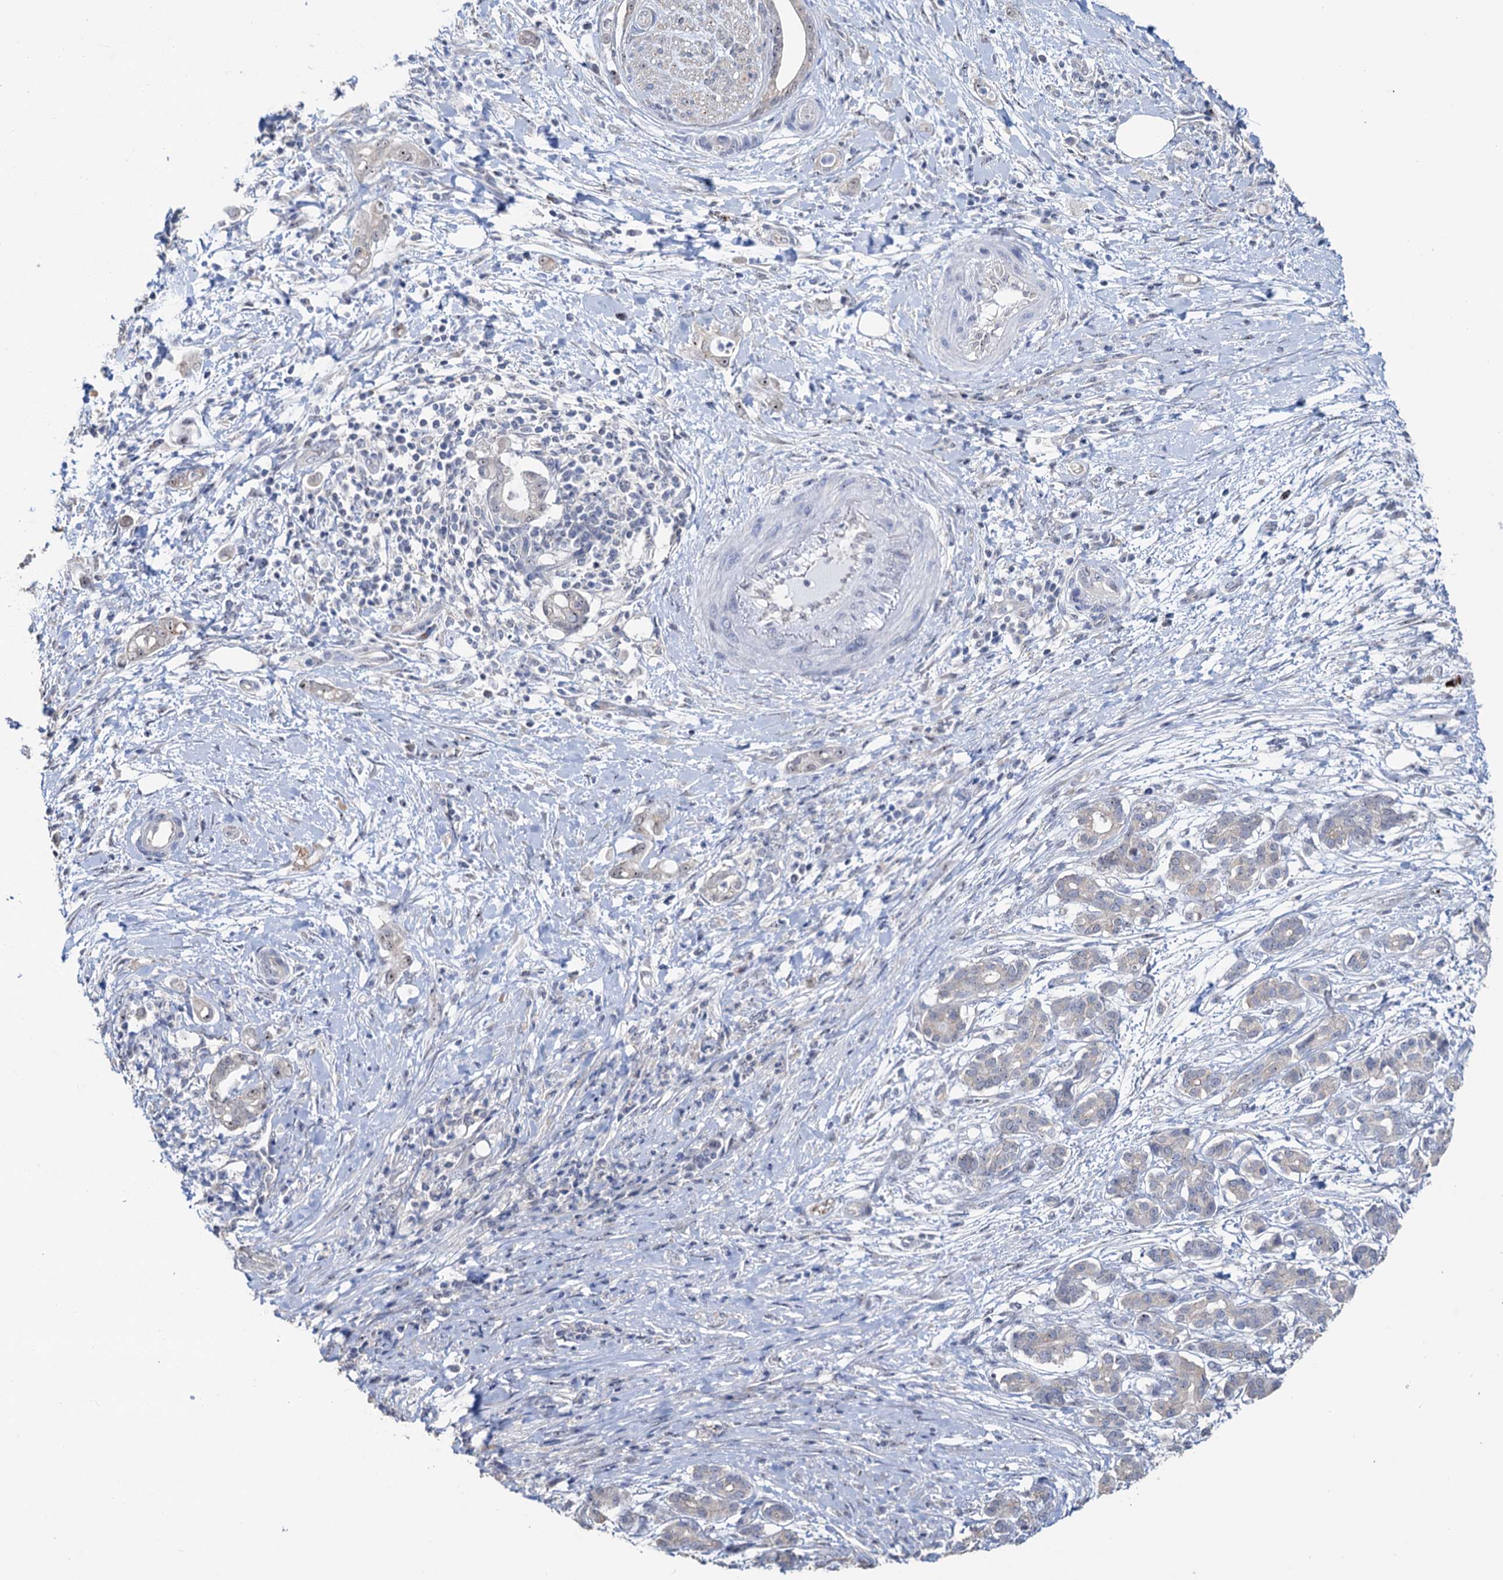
{"staining": {"intensity": "negative", "quantity": "none", "location": "none"}, "tissue": "pancreatic cancer", "cell_type": "Tumor cells", "image_type": "cancer", "snomed": [{"axis": "morphology", "description": "Adenocarcinoma, NOS"}, {"axis": "topography", "description": "Pancreas"}], "caption": "A high-resolution micrograph shows immunohistochemistry (IHC) staining of pancreatic cancer, which exhibits no significant expression in tumor cells.", "gene": "C2CD3", "patient": {"sex": "female", "age": 55}}